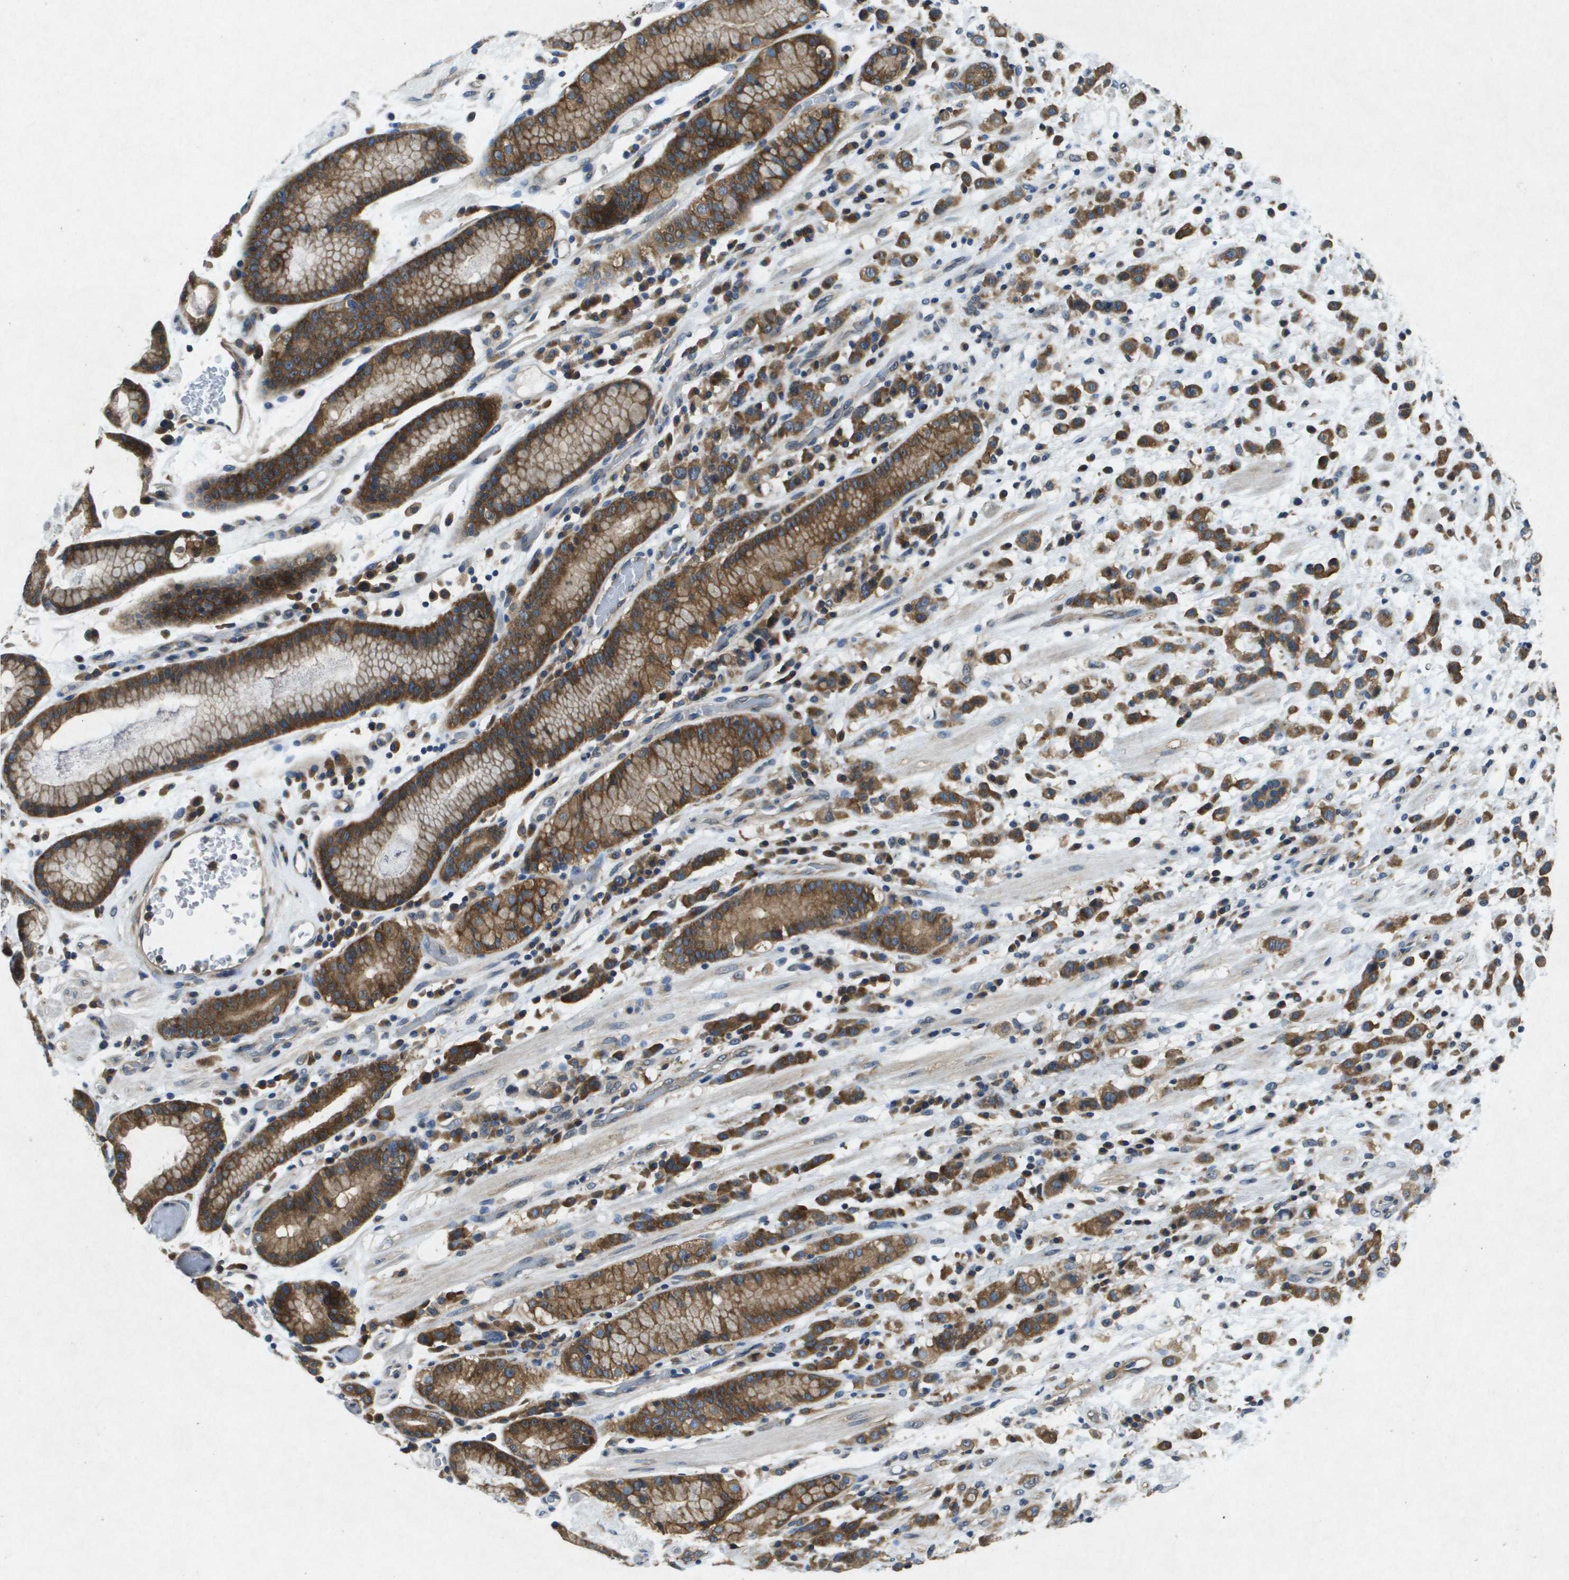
{"staining": {"intensity": "strong", "quantity": ">75%", "location": "cytoplasmic/membranous"}, "tissue": "stomach cancer", "cell_type": "Tumor cells", "image_type": "cancer", "snomed": [{"axis": "morphology", "description": "Adenocarcinoma, NOS"}, {"axis": "topography", "description": "Stomach, lower"}], "caption": "Protein staining reveals strong cytoplasmic/membranous positivity in approximately >75% of tumor cells in stomach cancer.", "gene": "PTPRT", "patient": {"sex": "male", "age": 88}}